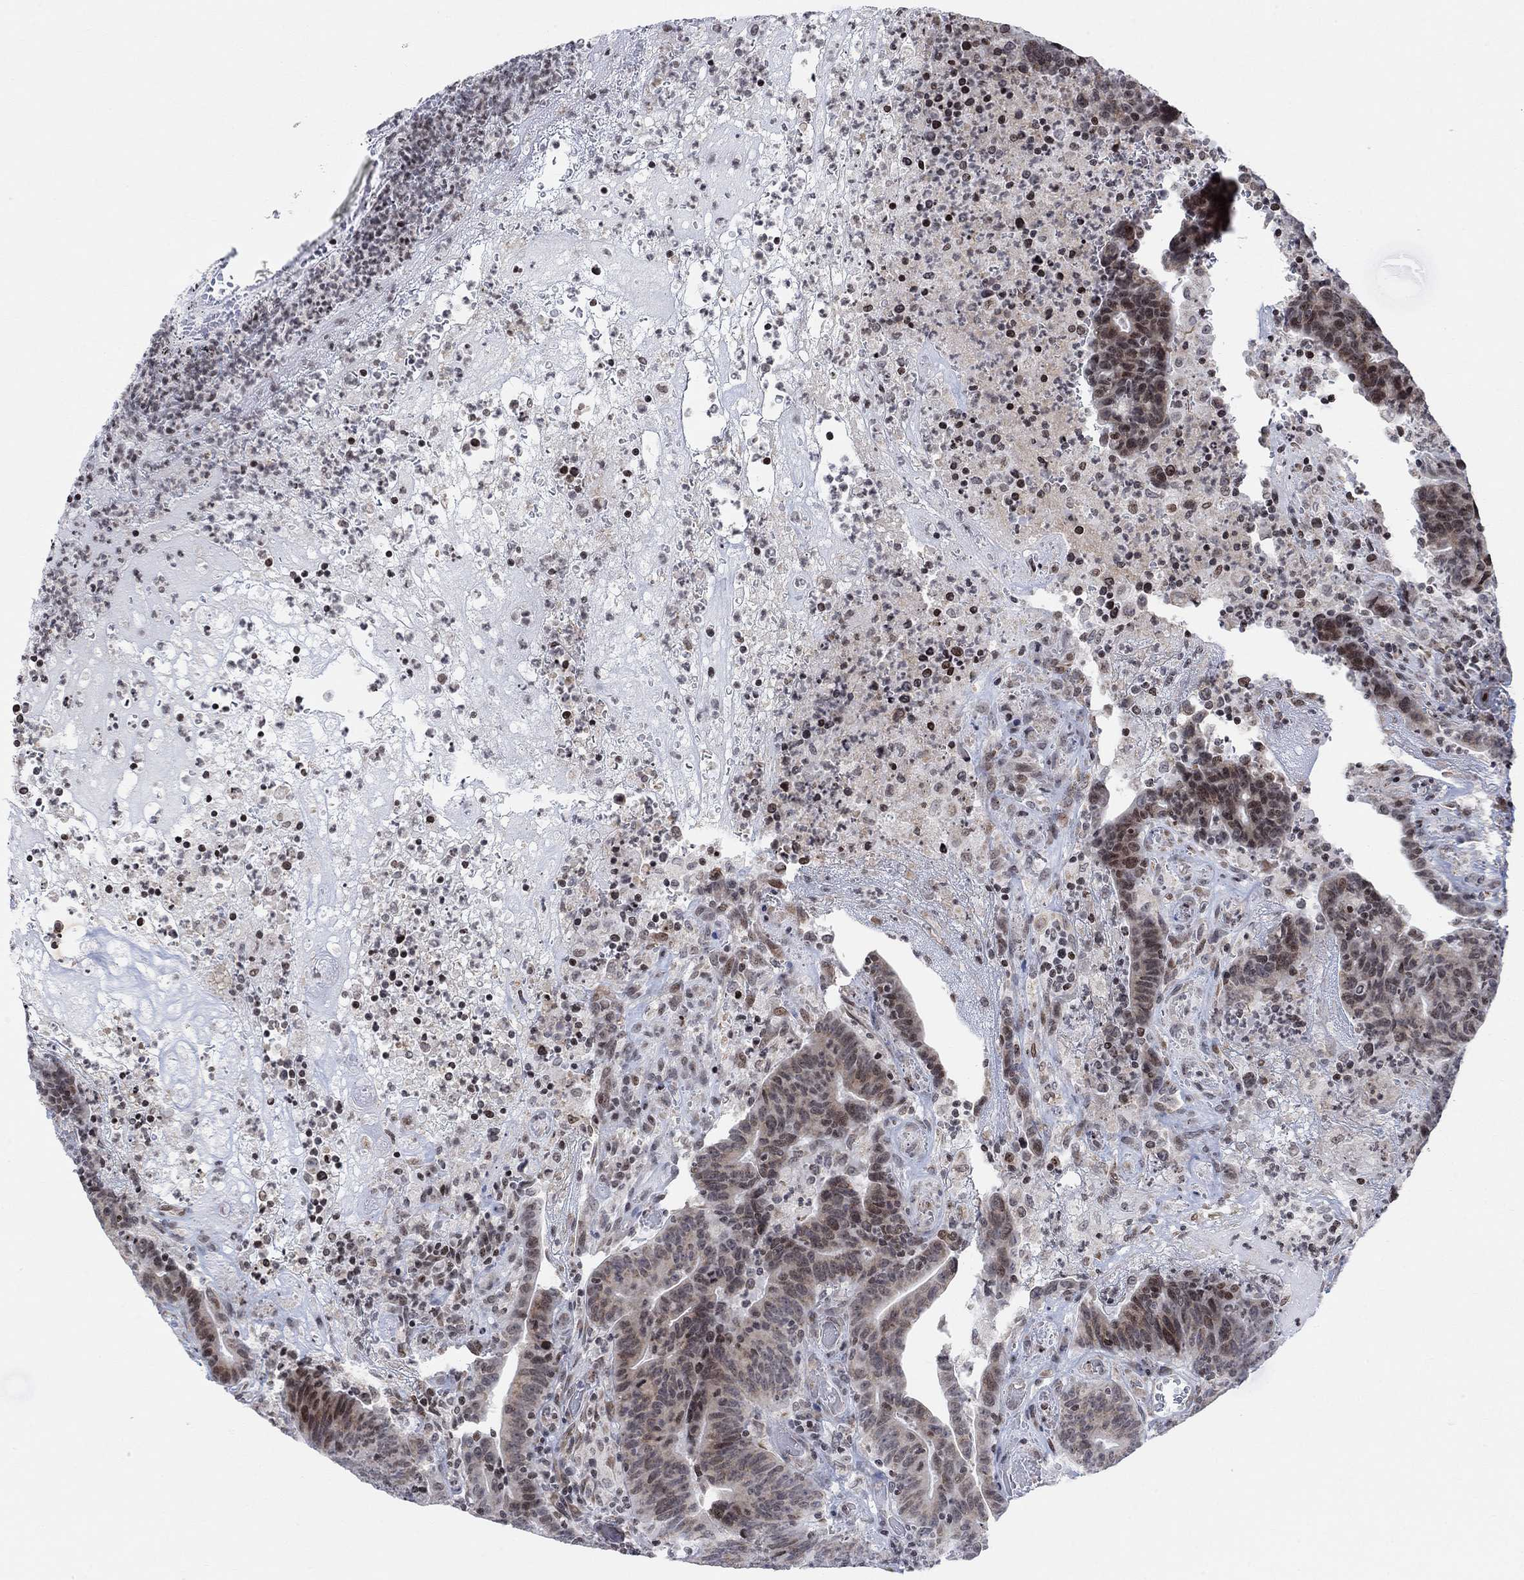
{"staining": {"intensity": "moderate", "quantity": "25%-75%", "location": "cytoplasmic/membranous,nuclear"}, "tissue": "colorectal cancer", "cell_type": "Tumor cells", "image_type": "cancer", "snomed": [{"axis": "morphology", "description": "Adenocarcinoma, NOS"}, {"axis": "topography", "description": "Colon"}], "caption": "A brown stain highlights moderate cytoplasmic/membranous and nuclear expression of a protein in colorectal adenocarcinoma tumor cells. The staining is performed using DAB (3,3'-diaminobenzidine) brown chromogen to label protein expression. The nuclei are counter-stained blue using hematoxylin.", "gene": "ABHD14A", "patient": {"sex": "female", "age": 75}}